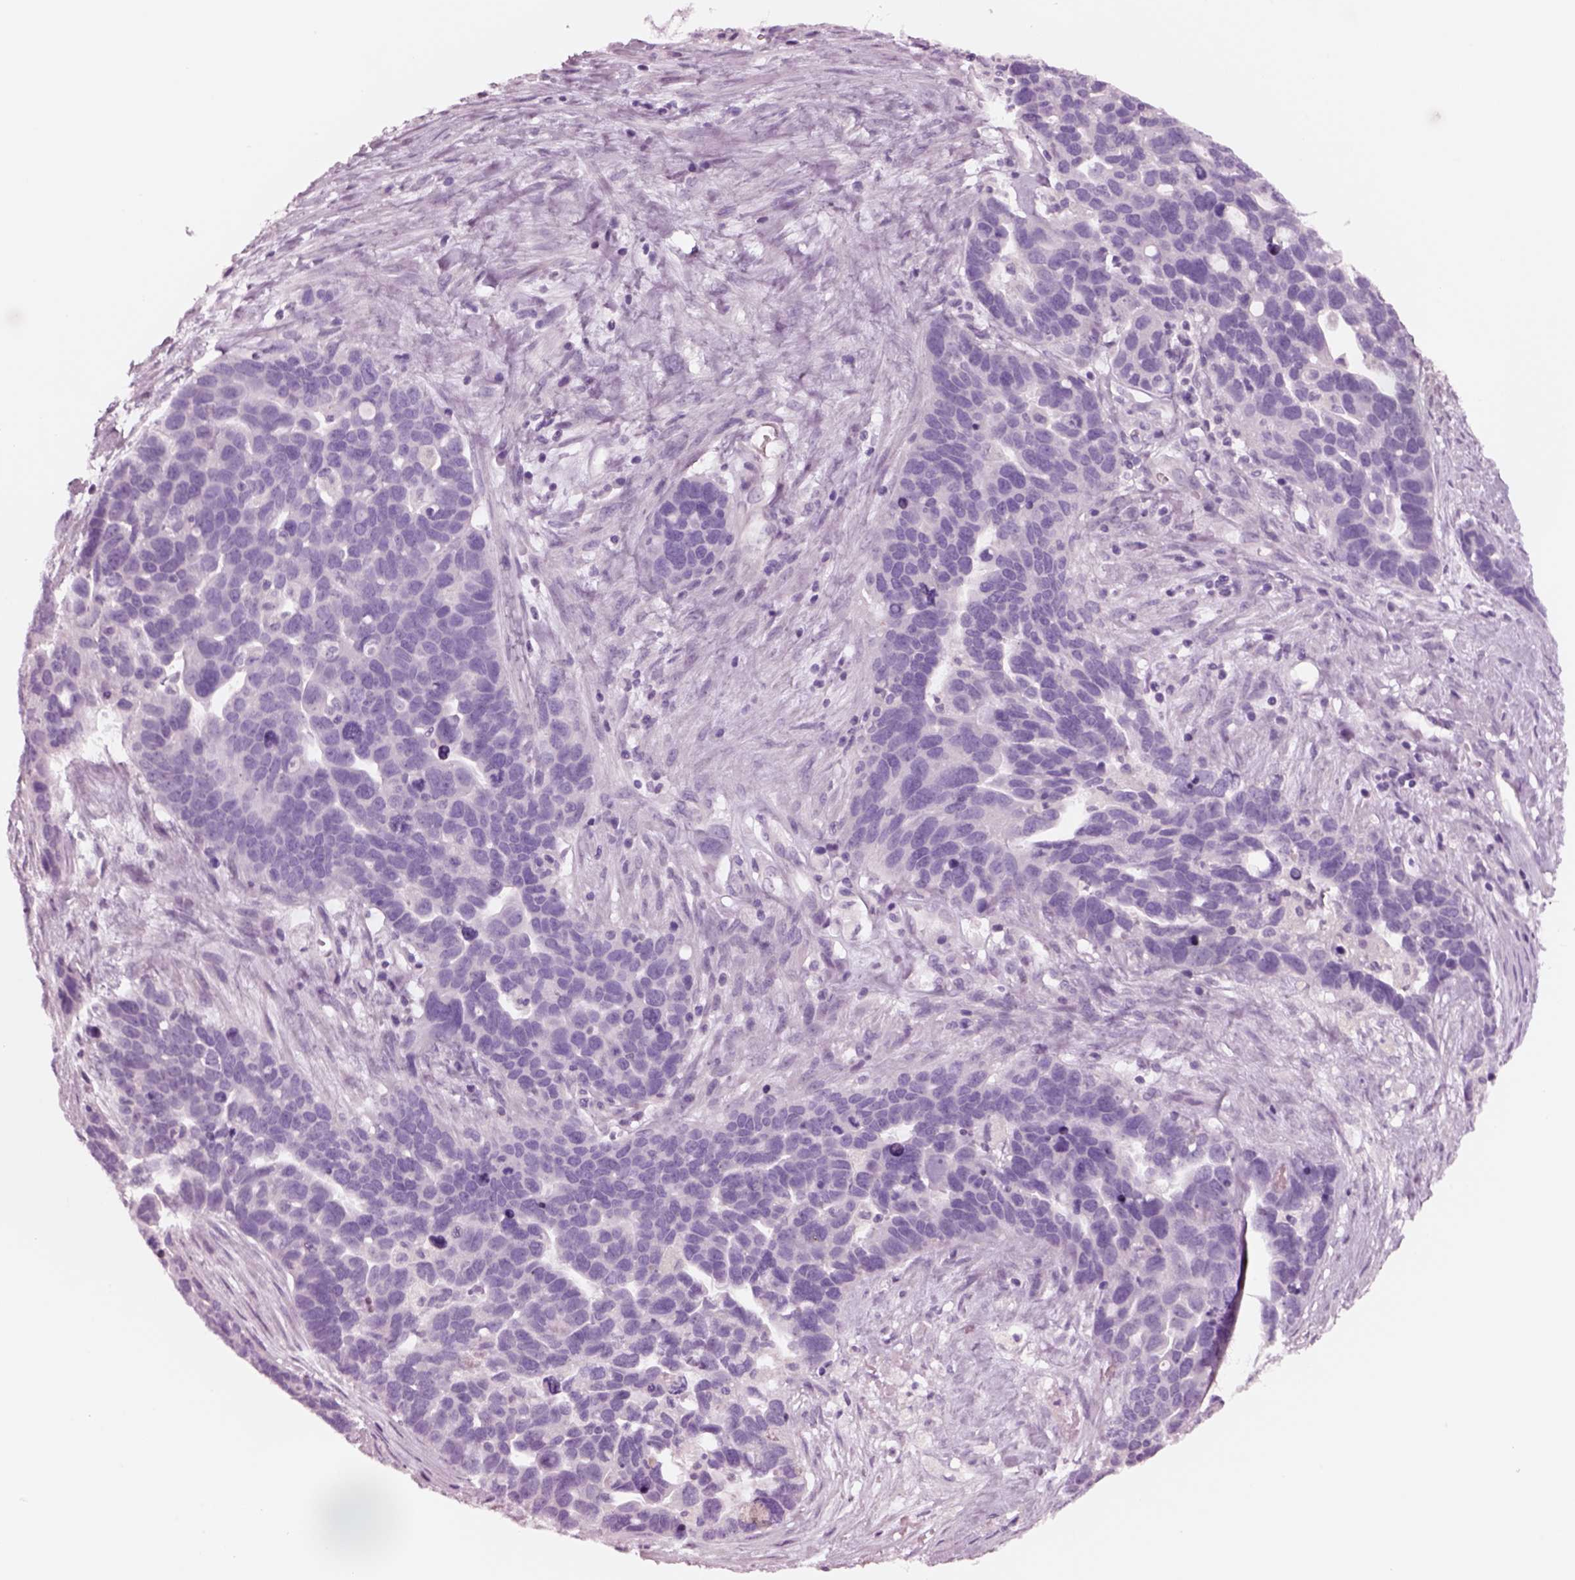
{"staining": {"intensity": "negative", "quantity": "none", "location": "none"}, "tissue": "ovarian cancer", "cell_type": "Tumor cells", "image_type": "cancer", "snomed": [{"axis": "morphology", "description": "Cystadenocarcinoma, serous, NOS"}, {"axis": "topography", "description": "Ovary"}], "caption": "Immunohistochemical staining of human ovarian cancer shows no significant positivity in tumor cells.", "gene": "NMRK2", "patient": {"sex": "female", "age": 54}}